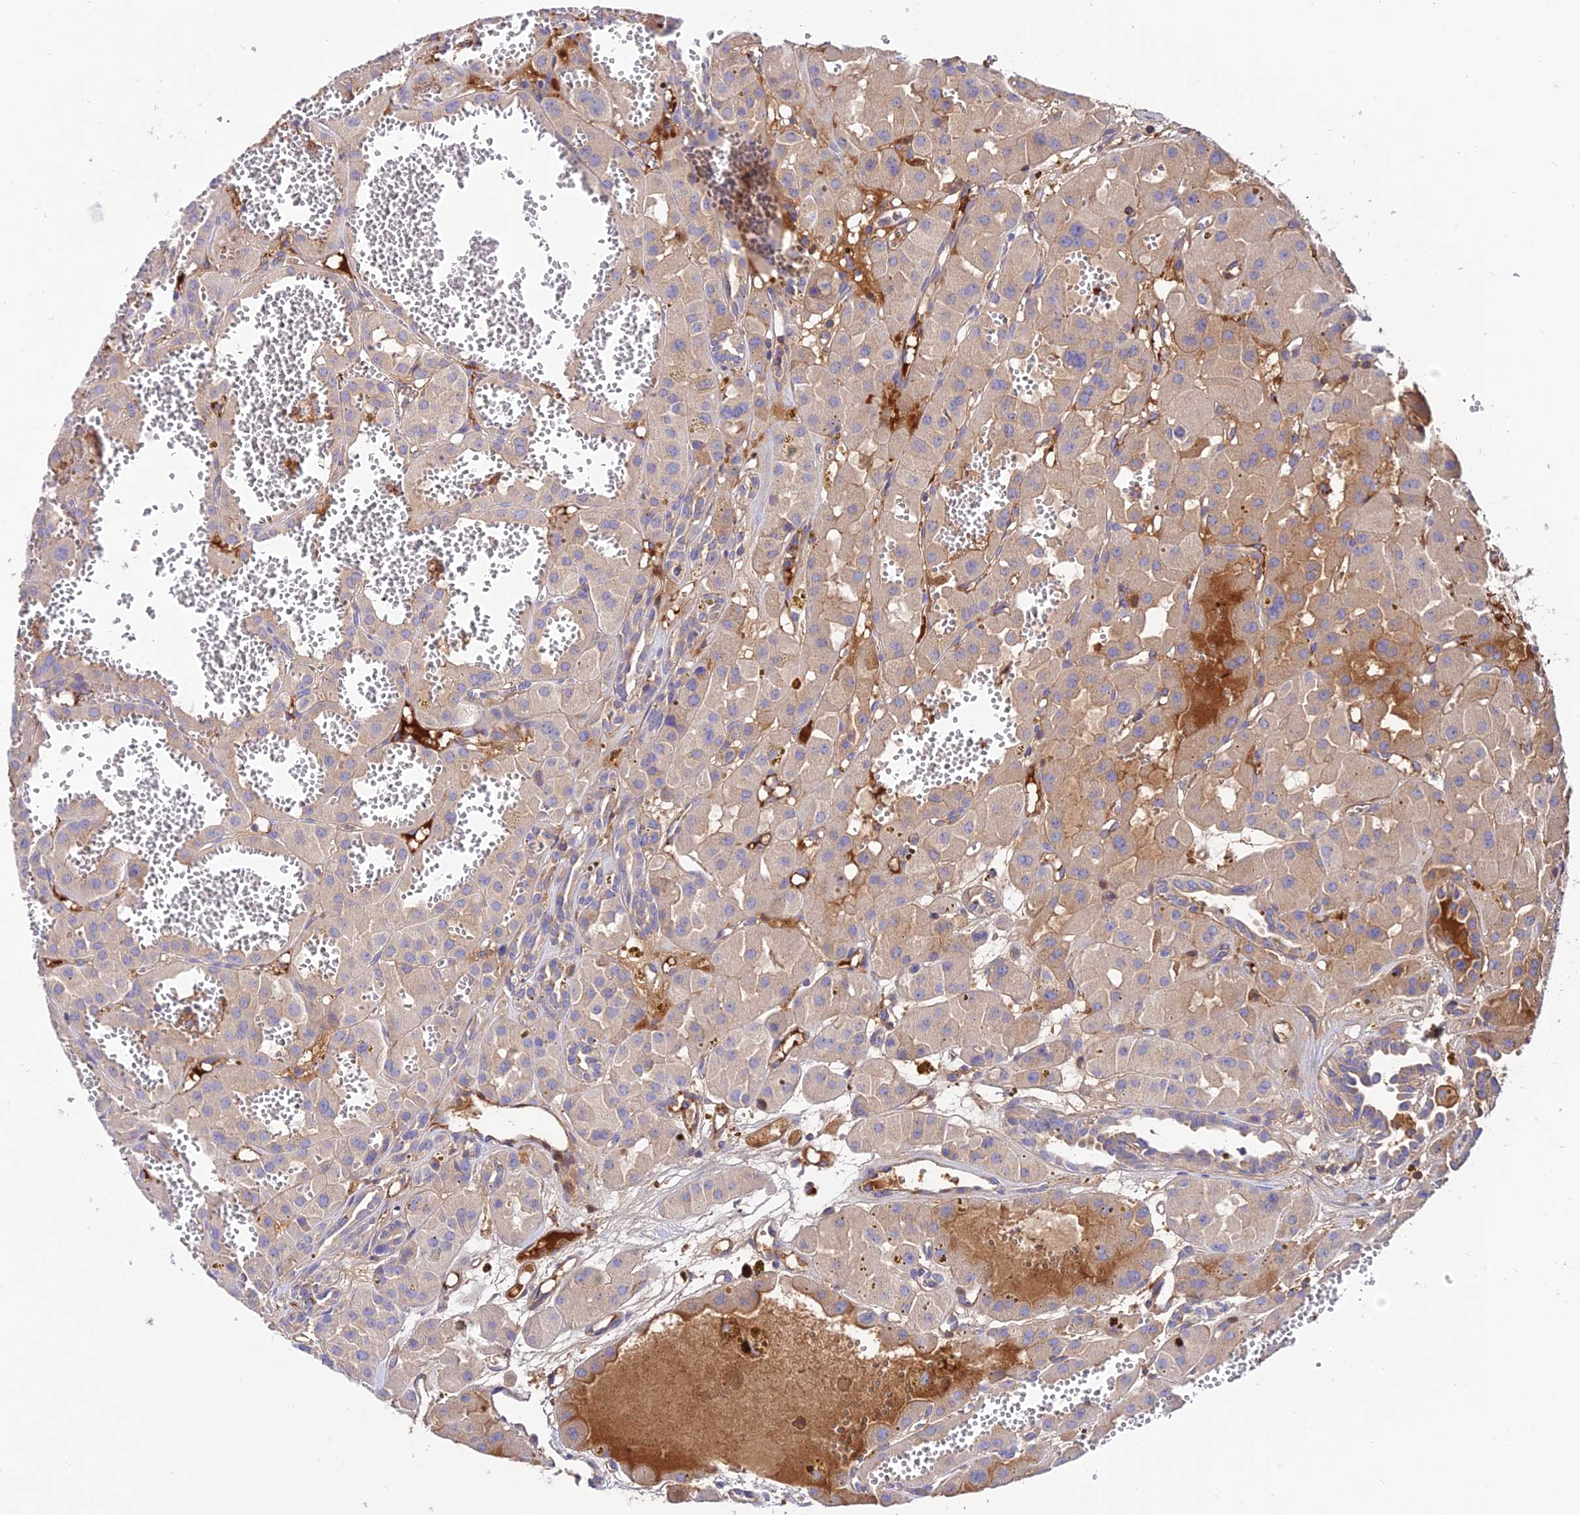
{"staining": {"intensity": "weak", "quantity": "25%-75%", "location": "cytoplasmic/membranous"}, "tissue": "renal cancer", "cell_type": "Tumor cells", "image_type": "cancer", "snomed": [{"axis": "morphology", "description": "Carcinoma, NOS"}, {"axis": "topography", "description": "Kidney"}], "caption": "Human renal cancer stained with a protein marker demonstrates weak staining in tumor cells.", "gene": "PYM1", "patient": {"sex": "female", "age": 75}}